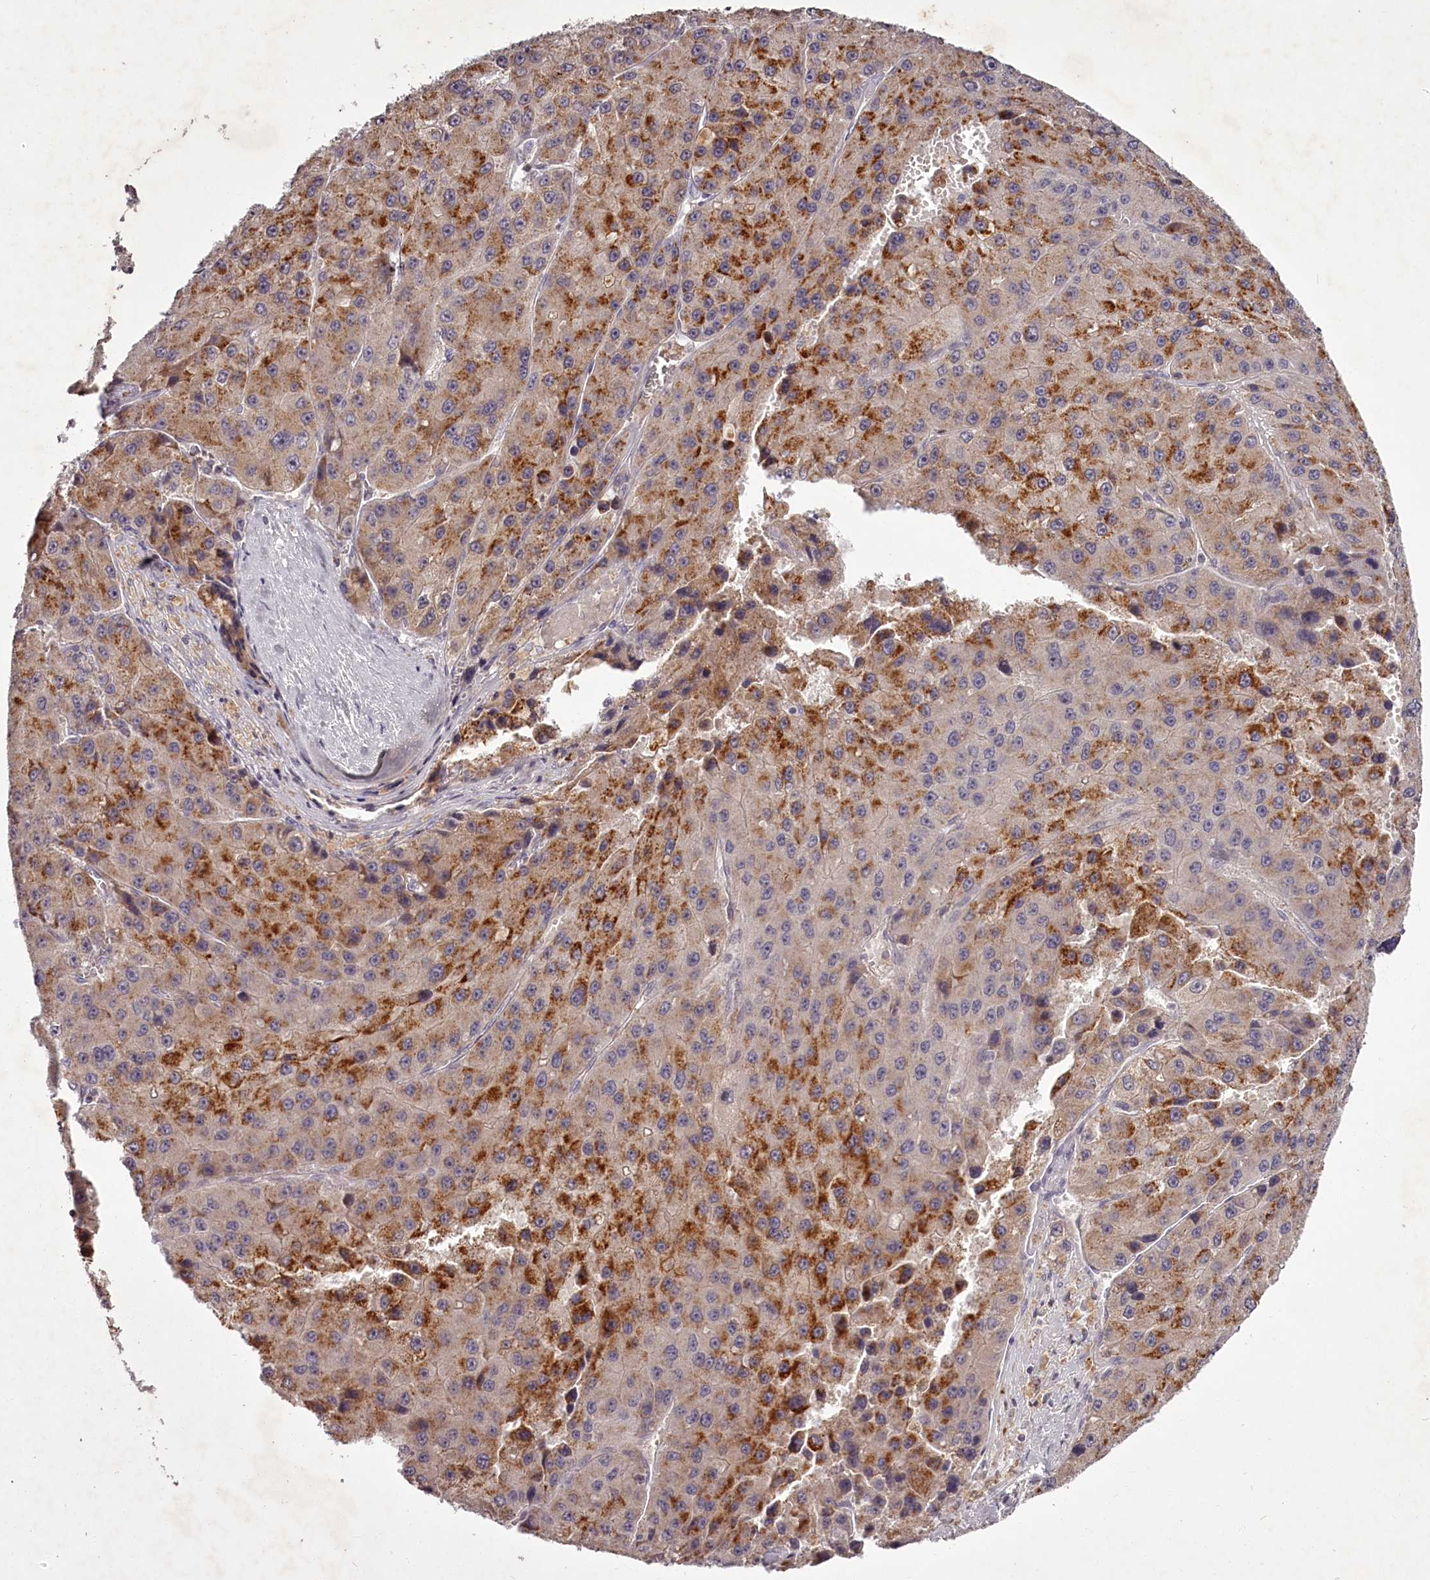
{"staining": {"intensity": "strong", "quantity": "<25%", "location": "cytoplasmic/membranous"}, "tissue": "liver cancer", "cell_type": "Tumor cells", "image_type": "cancer", "snomed": [{"axis": "morphology", "description": "Carcinoma, Hepatocellular, NOS"}, {"axis": "topography", "description": "Liver"}], "caption": "The image shows immunohistochemical staining of liver cancer. There is strong cytoplasmic/membranous staining is seen in about <25% of tumor cells. (DAB = brown stain, brightfield microscopy at high magnification).", "gene": "RBMXL2", "patient": {"sex": "female", "age": 73}}